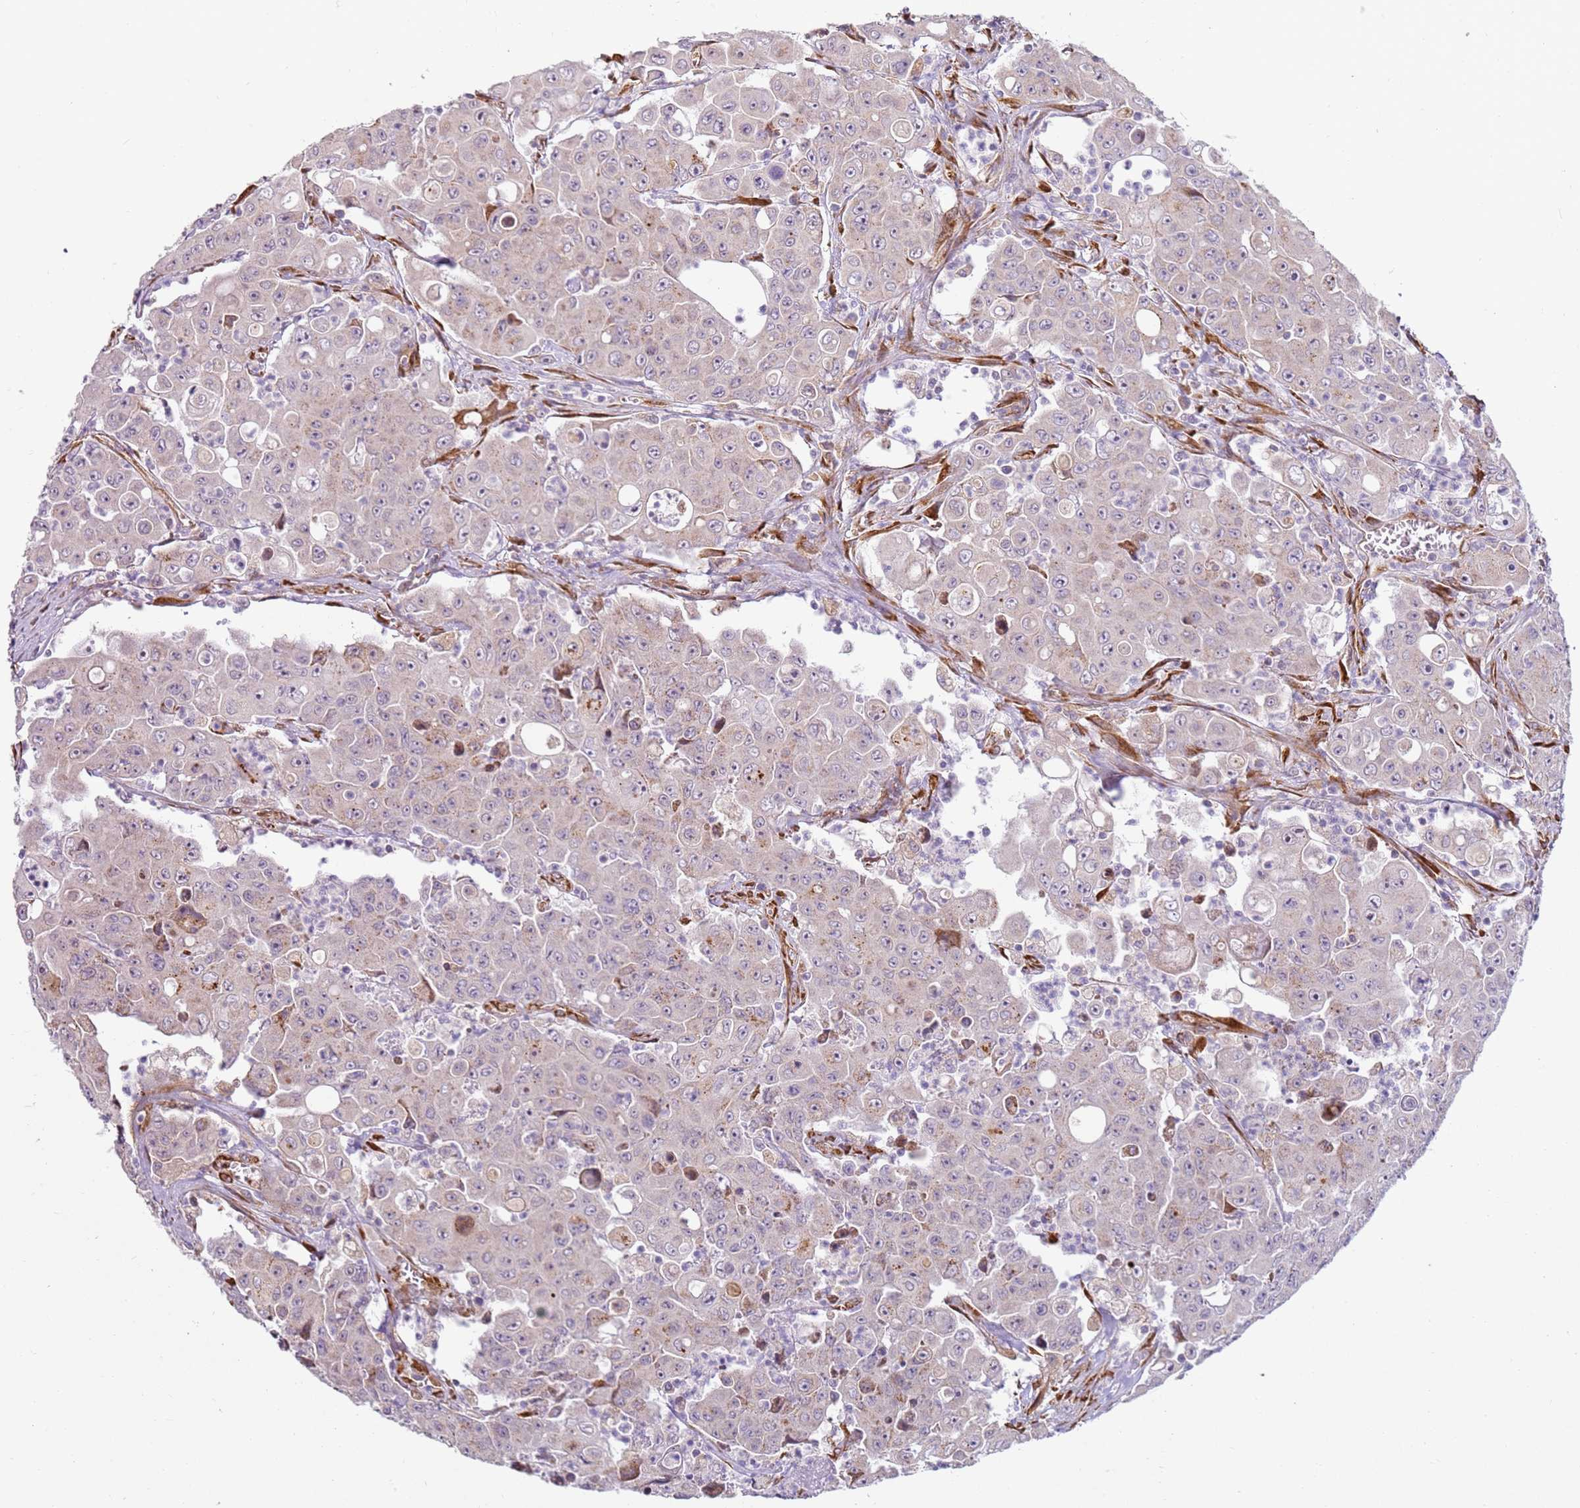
{"staining": {"intensity": "weak", "quantity": "<25%", "location": "cytoplasmic/membranous"}, "tissue": "colorectal cancer", "cell_type": "Tumor cells", "image_type": "cancer", "snomed": [{"axis": "morphology", "description": "Adenocarcinoma, NOS"}, {"axis": "topography", "description": "Colon"}], "caption": "Adenocarcinoma (colorectal) was stained to show a protein in brown. There is no significant expression in tumor cells. The staining is performed using DAB (3,3'-diaminobenzidine) brown chromogen with nuclei counter-stained in using hematoxylin.", "gene": "GRAP", "patient": {"sex": "male", "age": 51}}